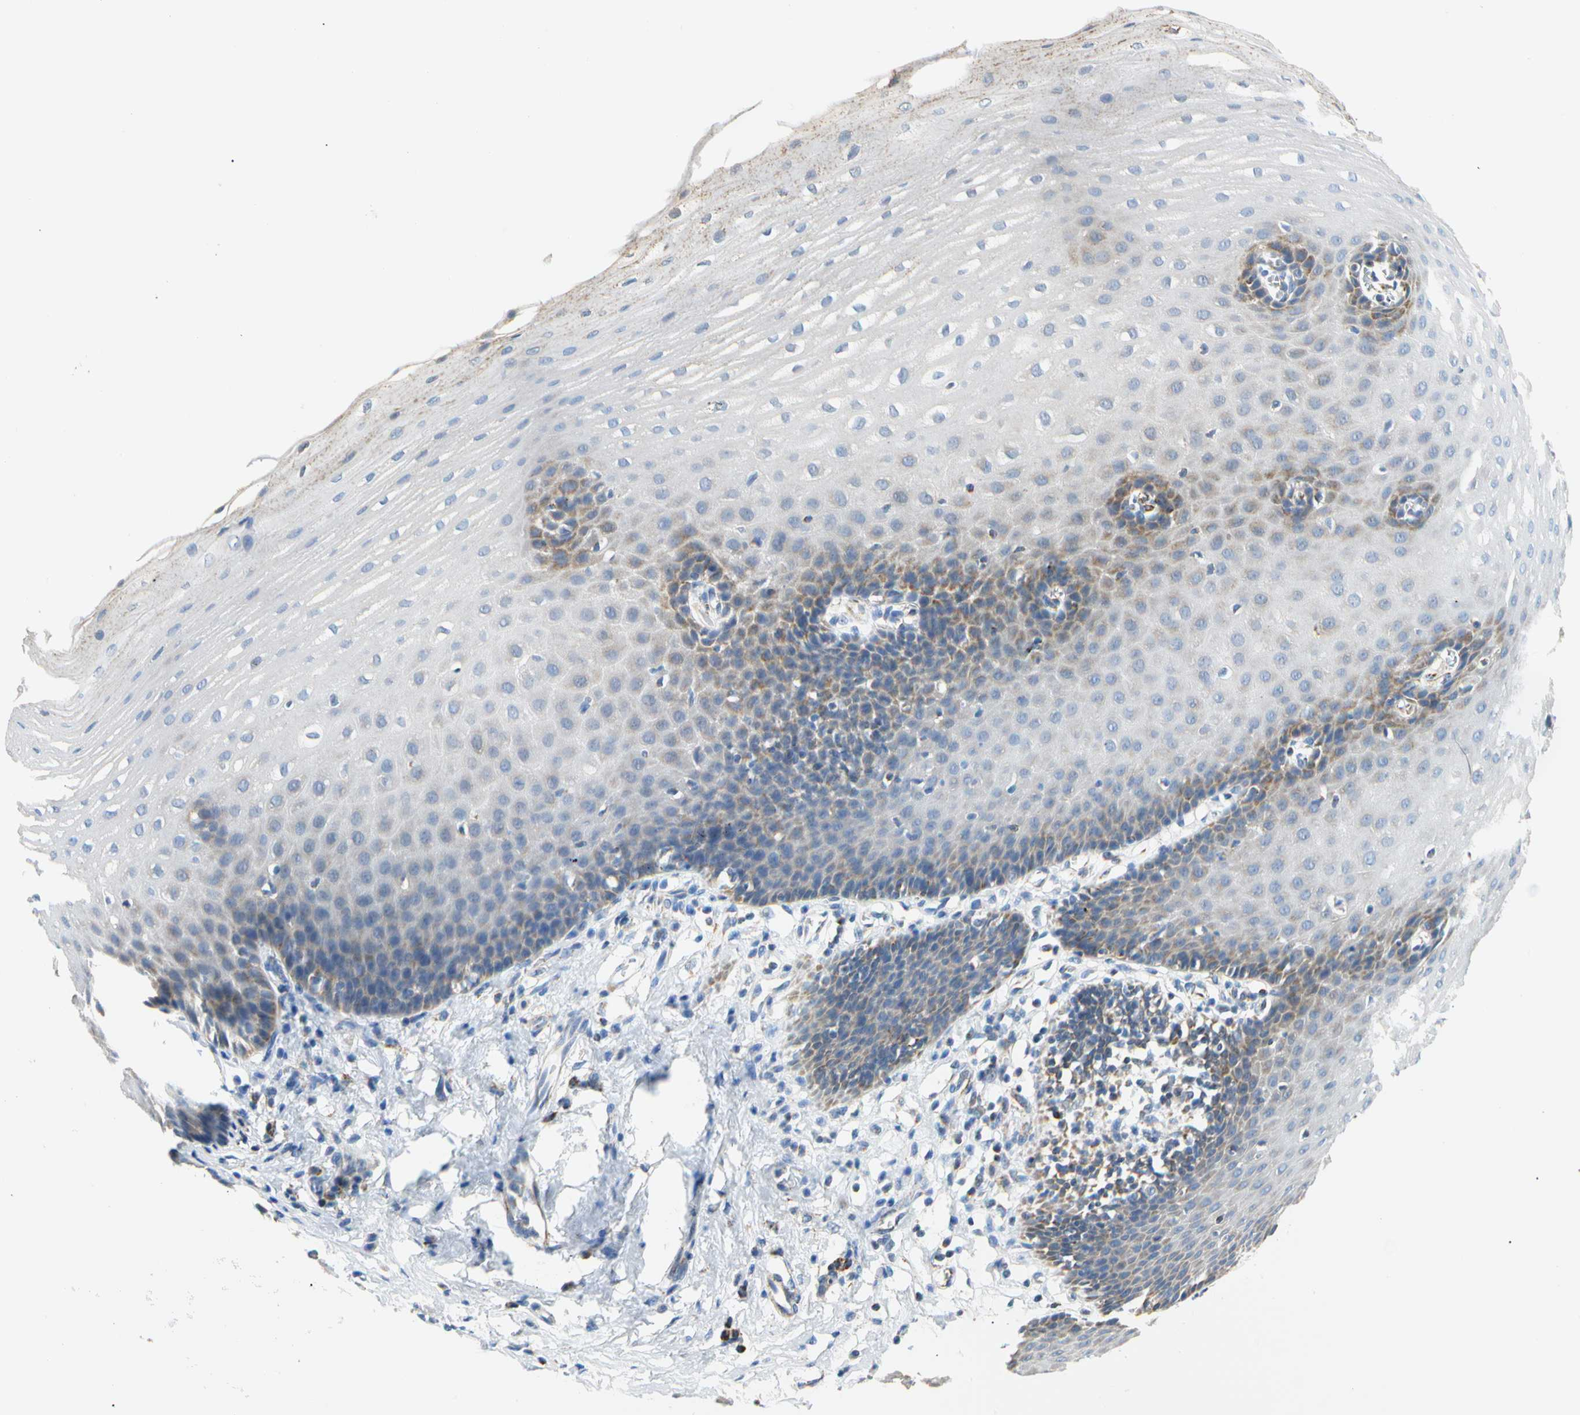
{"staining": {"intensity": "moderate", "quantity": "<25%", "location": "cytoplasmic/membranous"}, "tissue": "esophagus", "cell_type": "Squamous epithelial cells", "image_type": "normal", "snomed": [{"axis": "morphology", "description": "Normal tissue, NOS"}, {"axis": "topography", "description": "Esophagus"}], "caption": "An IHC photomicrograph of benign tissue is shown. Protein staining in brown highlights moderate cytoplasmic/membranous positivity in esophagus within squamous epithelial cells. Using DAB (3,3'-diaminobenzidine) (brown) and hematoxylin (blue) stains, captured at high magnification using brightfield microscopy.", "gene": "ACAT1", "patient": {"sex": "male", "age": 70}}